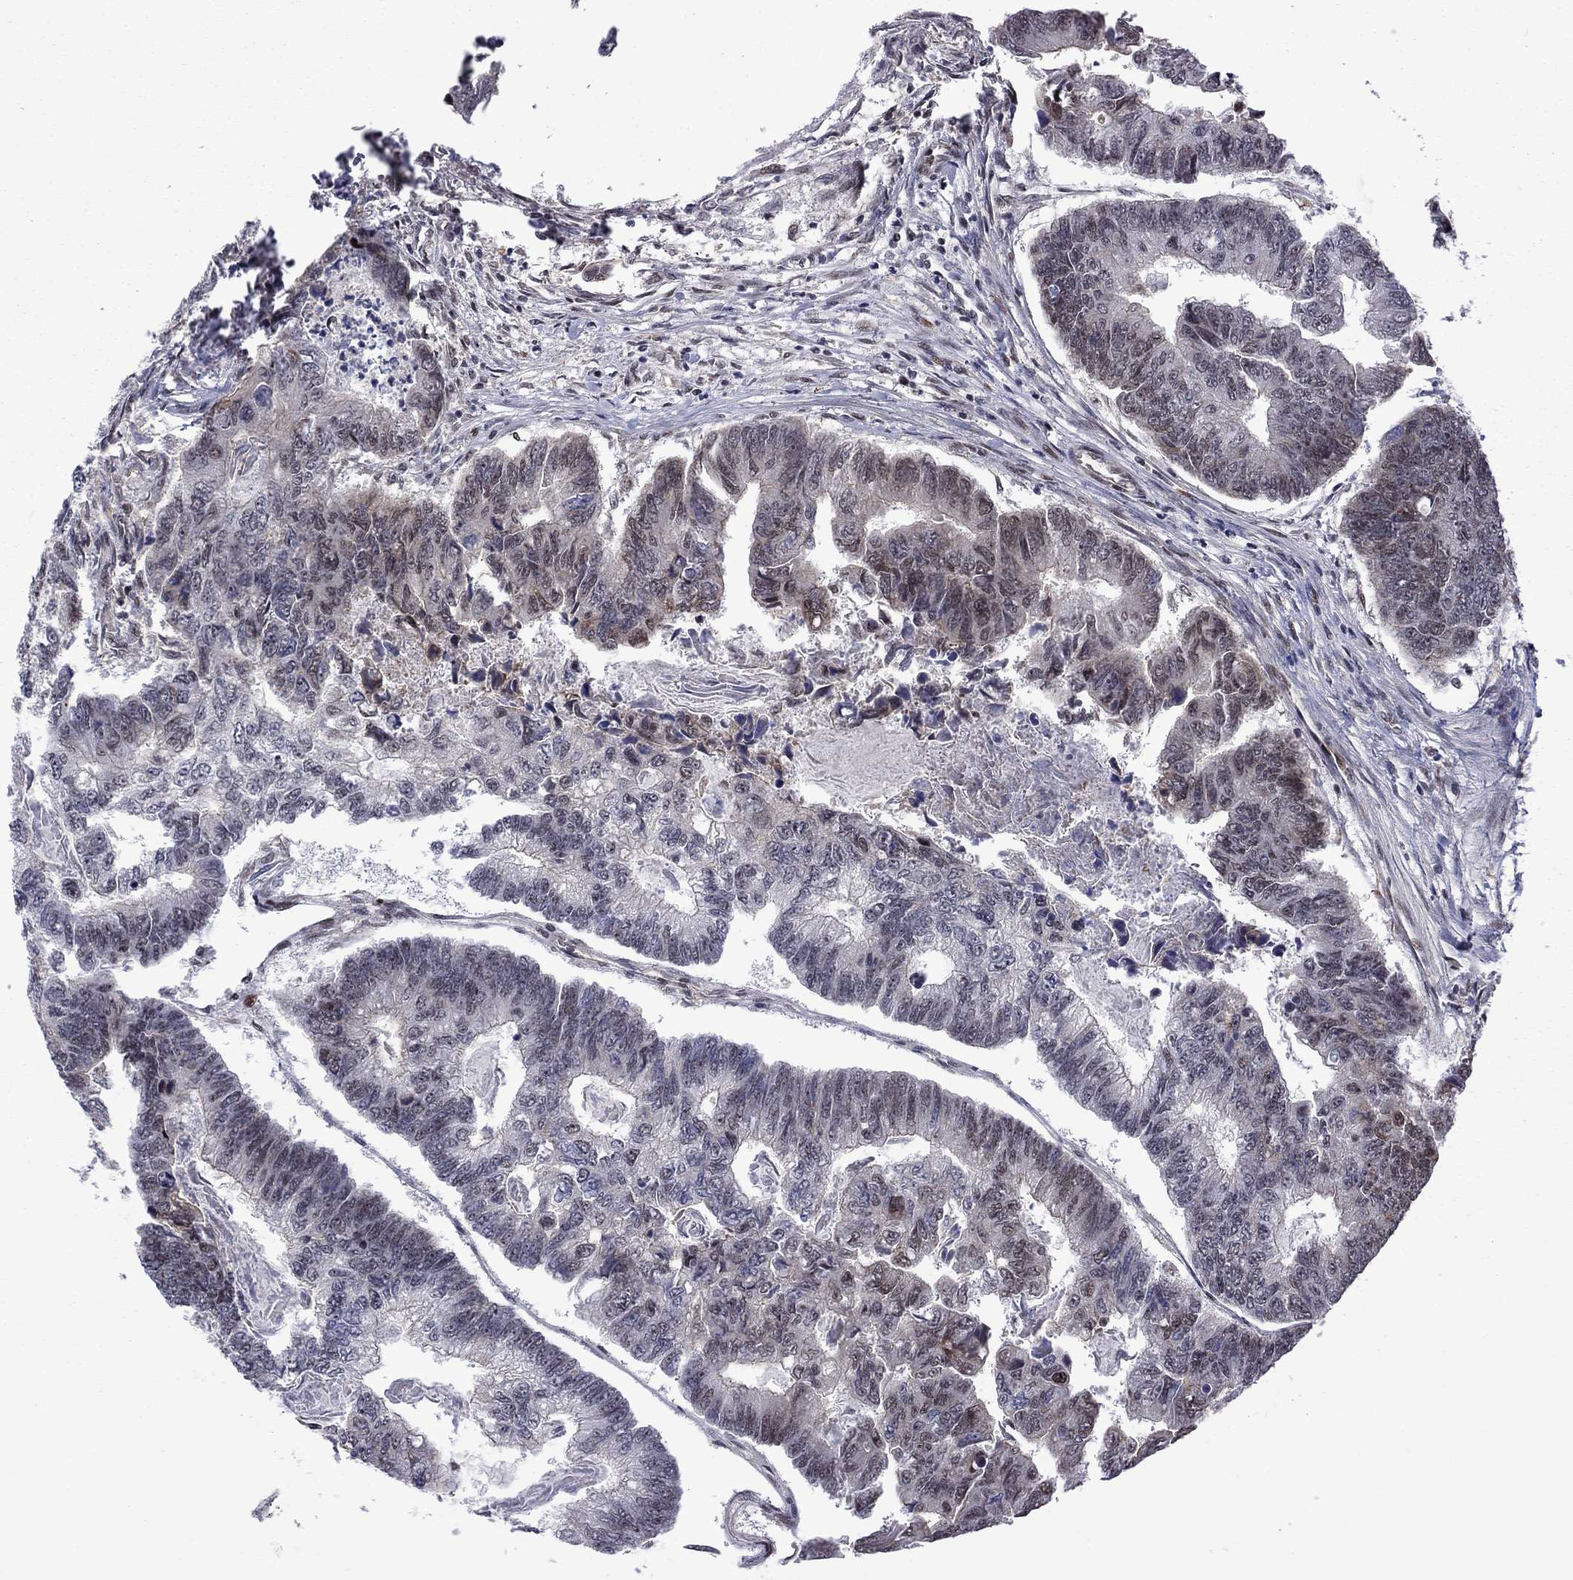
{"staining": {"intensity": "weak", "quantity": "<25%", "location": "nuclear"}, "tissue": "colorectal cancer", "cell_type": "Tumor cells", "image_type": "cancer", "snomed": [{"axis": "morphology", "description": "Adenocarcinoma, NOS"}, {"axis": "topography", "description": "Colon"}], "caption": "High power microscopy image of an IHC image of adenocarcinoma (colorectal), revealing no significant positivity in tumor cells.", "gene": "BRF1", "patient": {"sex": "female", "age": 65}}